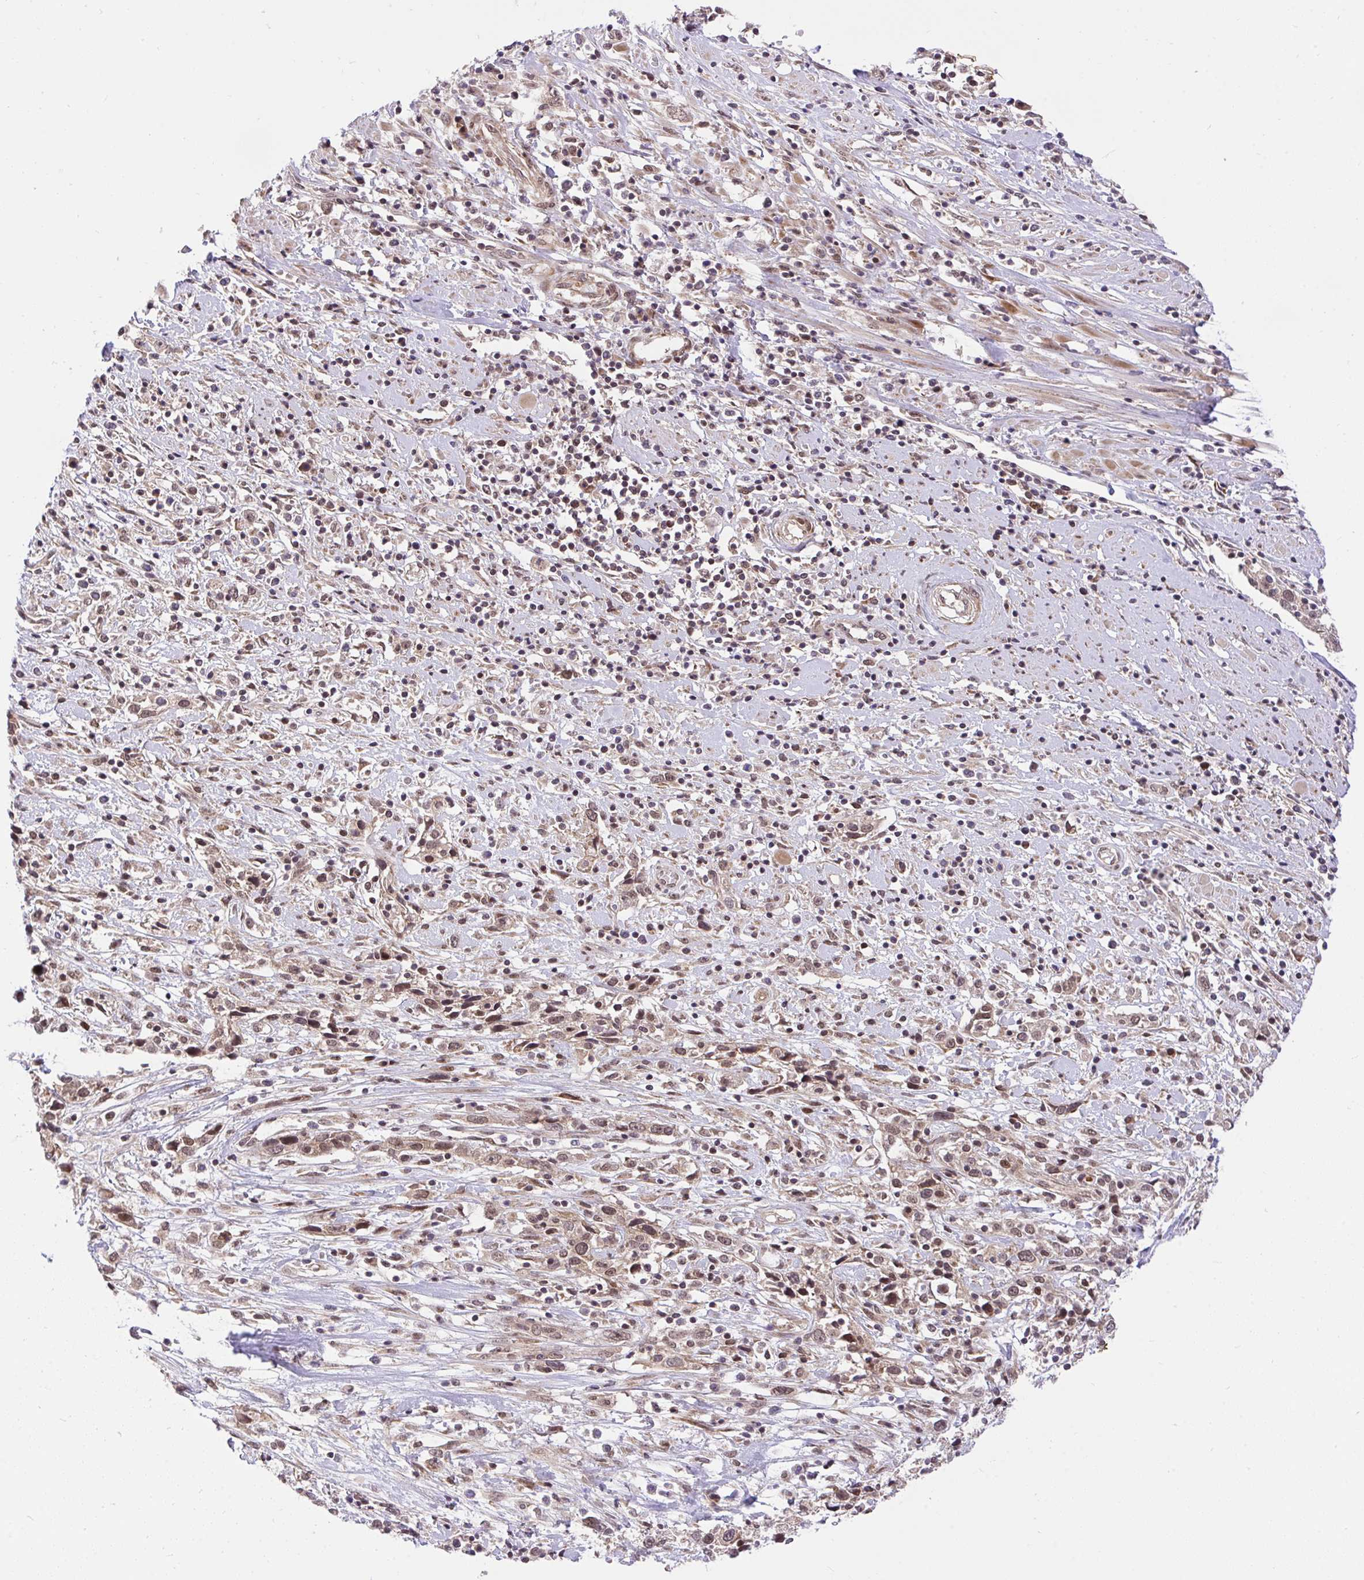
{"staining": {"intensity": "weak", "quantity": ">75%", "location": "cytoplasmic/membranous"}, "tissue": "cervical cancer", "cell_type": "Tumor cells", "image_type": "cancer", "snomed": [{"axis": "morphology", "description": "Adenocarcinoma, NOS"}, {"axis": "topography", "description": "Cervix"}], "caption": "A brown stain labels weak cytoplasmic/membranous expression of a protein in human cervical cancer (adenocarcinoma) tumor cells.", "gene": "ERI1", "patient": {"sex": "female", "age": 40}}